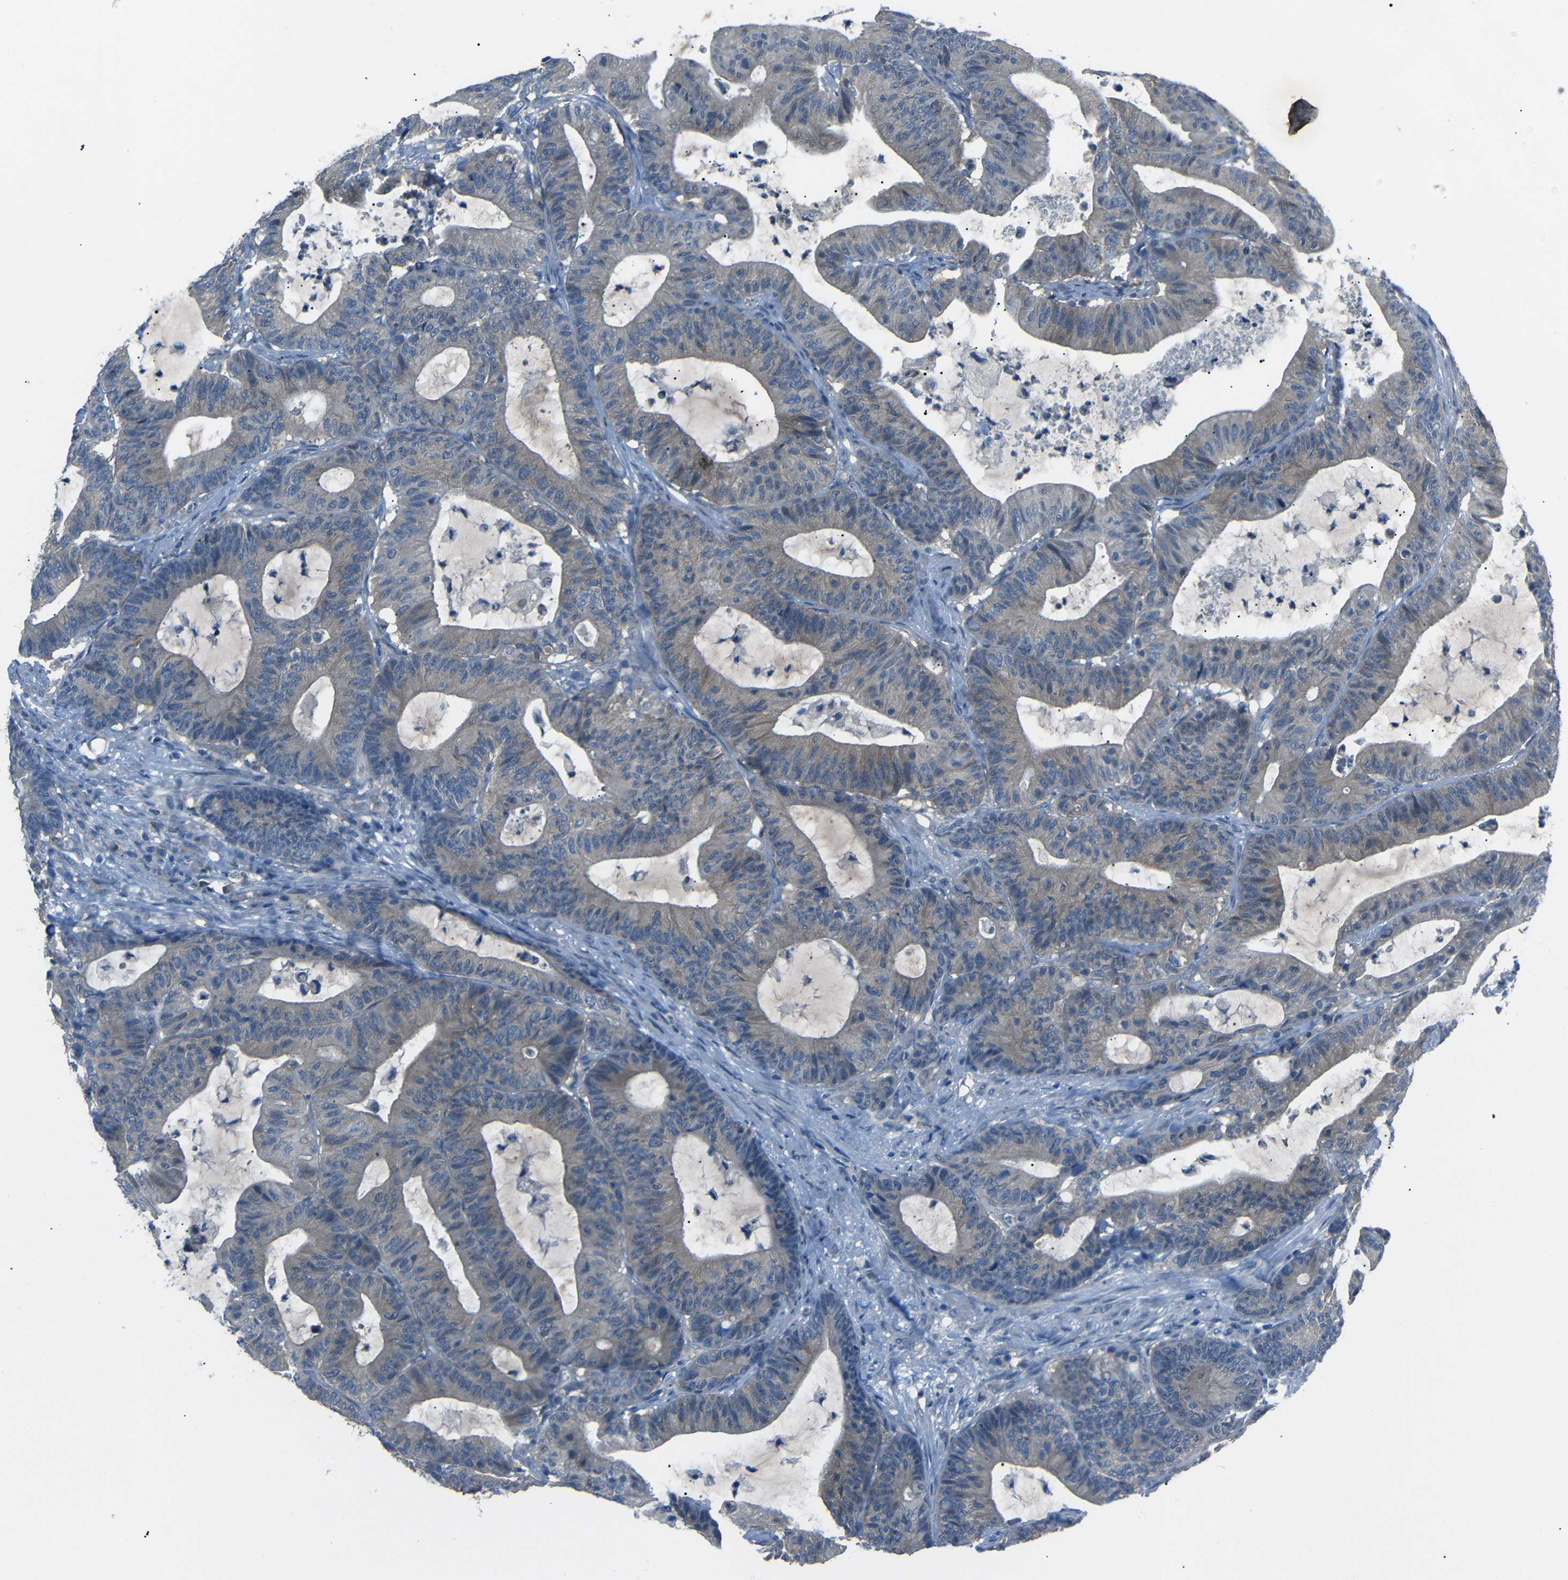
{"staining": {"intensity": "weak", "quantity": ">75%", "location": "cytoplasmic/membranous"}, "tissue": "colorectal cancer", "cell_type": "Tumor cells", "image_type": "cancer", "snomed": [{"axis": "morphology", "description": "Adenocarcinoma, NOS"}, {"axis": "topography", "description": "Colon"}], "caption": "This histopathology image demonstrates adenocarcinoma (colorectal) stained with IHC to label a protein in brown. The cytoplasmic/membranous of tumor cells show weak positivity for the protein. Nuclei are counter-stained blue.", "gene": "C6orf89", "patient": {"sex": "female", "age": 84}}